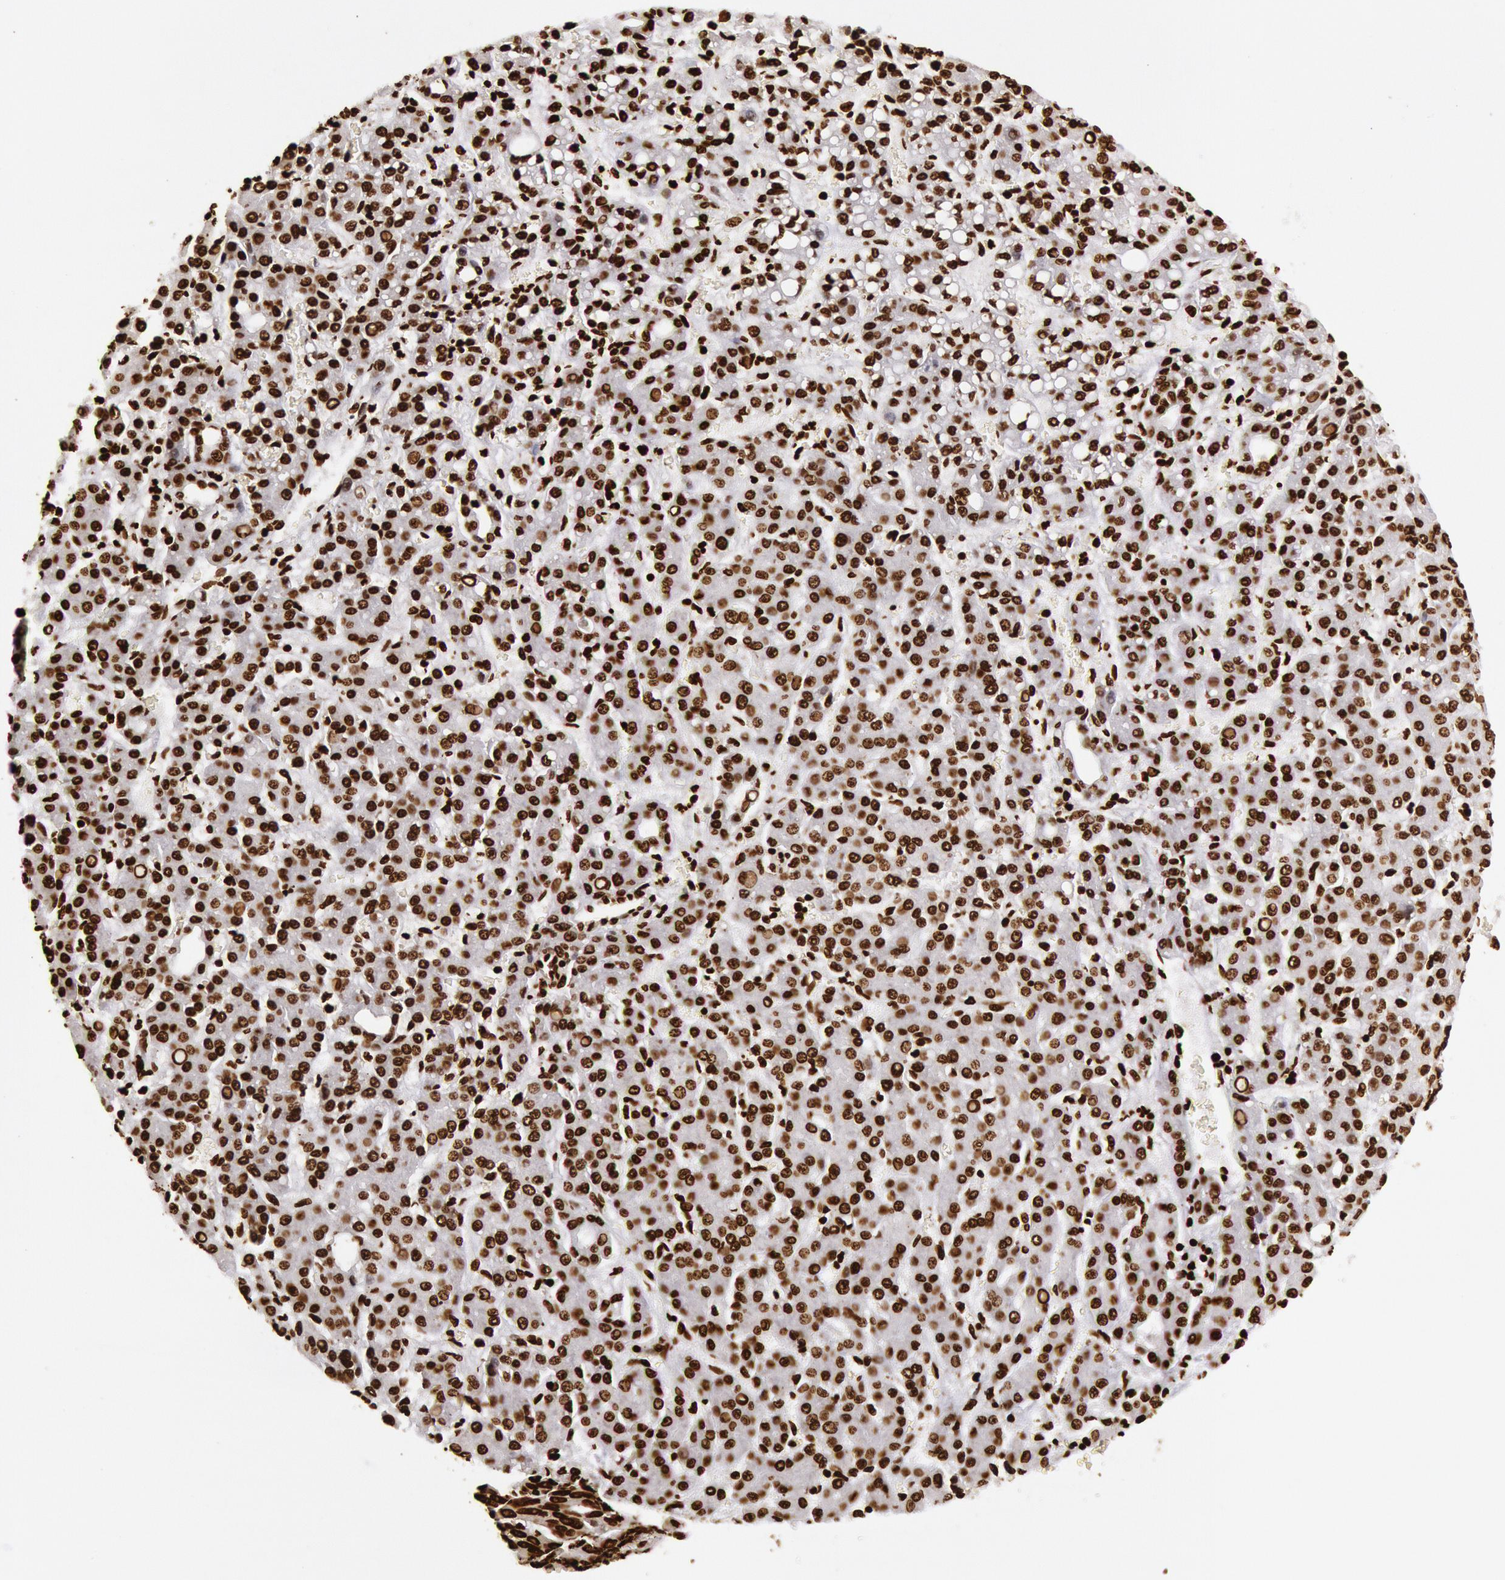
{"staining": {"intensity": "strong", "quantity": ">75%", "location": "nuclear"}, "tissue": "liver cancer", "cell_type": "Tumor cells", "image_type": "cancer", "snomed": [{"axis": "morphology", "description": "Carcinoma, Hepatocellular, NOS"}, {"axis": "topography", "description": "Liver"}], "caption": "A histopathology image showing strong nuclear expression in about >75% of tumor cells in liver cancer, as visualized by brown immunohistochemical staining.", "gene": "H3-4", "patient": {"sex": "male", "age": 69}}